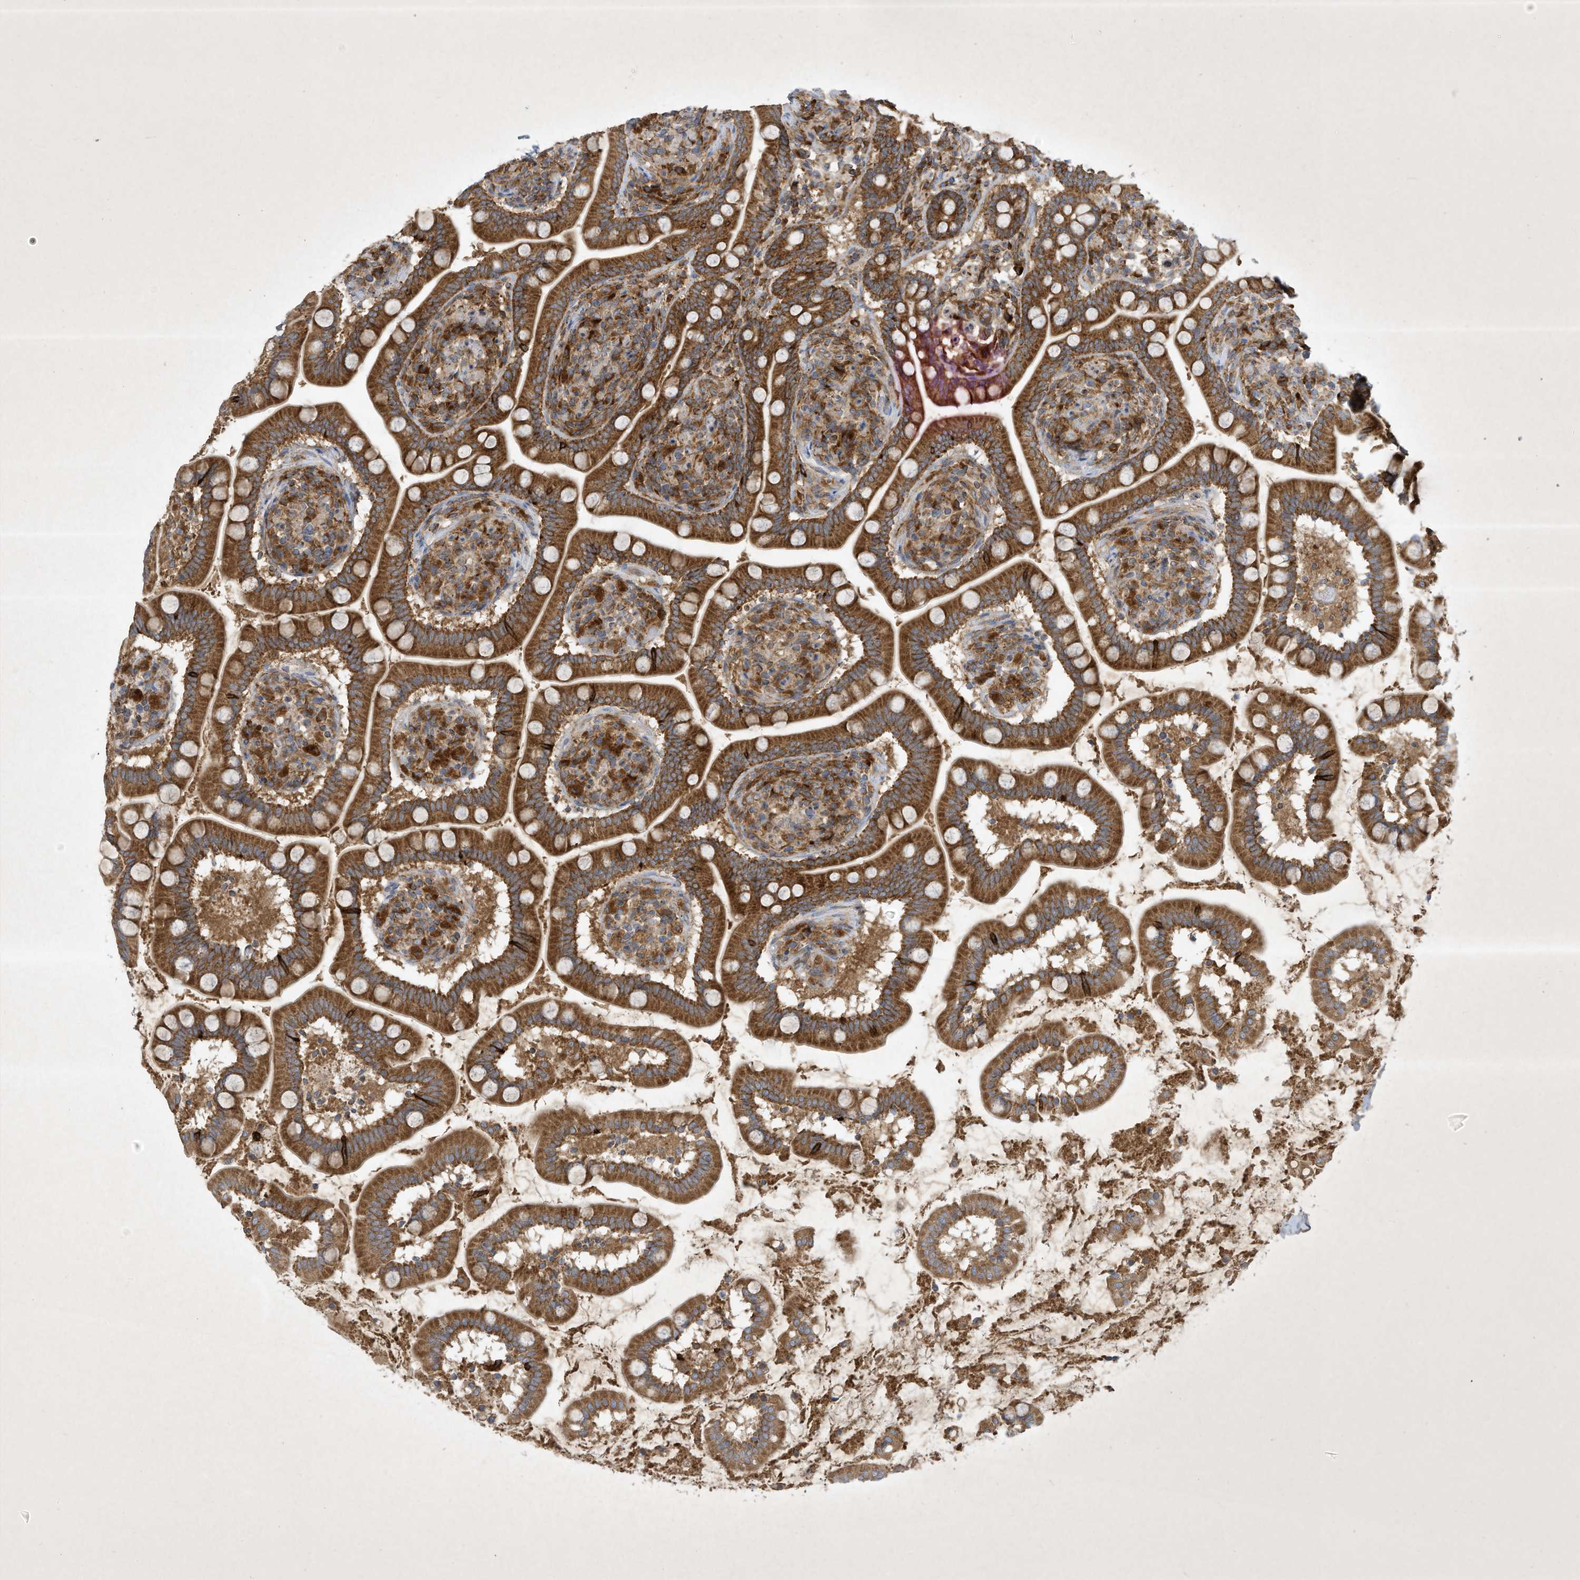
{"staining": {"intensity": "moderate", "quantity": ">75%", "location": "cytoplasmic/membranous"}, "tissue": "small intestine", "cell_type": "Glandular cells", "image_type": "normal", "snomed": [{"axis": "morphology", "description": "Normal tissue, NOS"}, {"axis": "topography", "description": "Small intestine"}], "caption": "IHC photomicrograph of normal small intestine: small intestine stained using IHC shows medium levels of moderate protein expression localized specifically in the cytoplasmic/membranous of glandular cells, appearing as a cytoplasmic/membranous brown color.", "gene": "SYNJ2", "patient": {"sex": "female", "age": 64}}